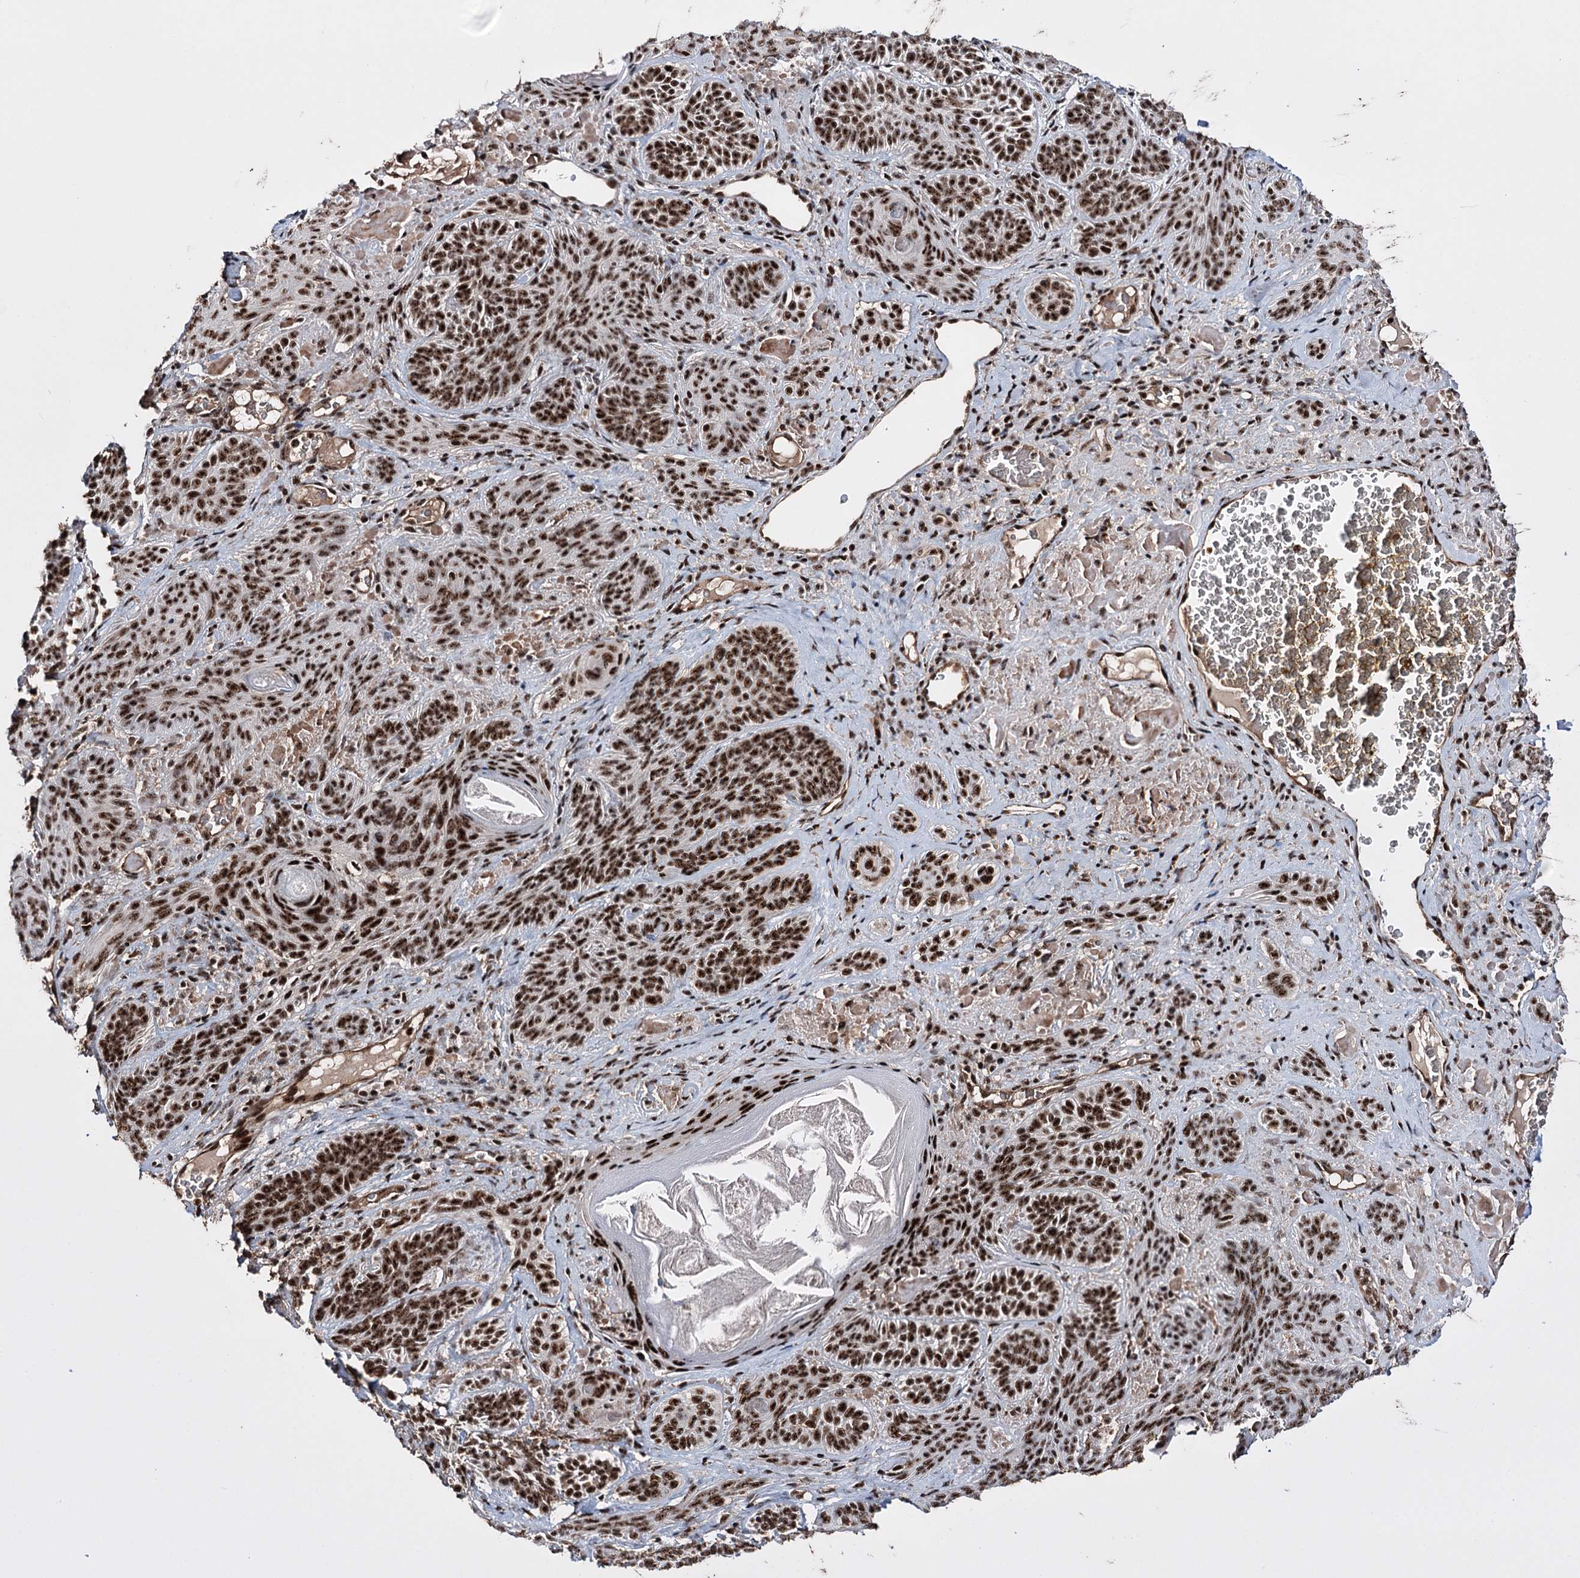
{"staining": {"intensity": "strong", "quantity": ">75%", "location": "nuclear"}, "tissue": "skin cancer", "cell_type": "Tumor cells", "image_type": "cancer", "snomed": [{"axis": "morphology", "description": "Basal cell carcinoma"}, {"axis": "topography", "description": "Skin"}], "caption": "Brown immunohistochemical staining in human basal cell carcinoma (skin) demonstrates strong nuclear positivity in approximately >75% of tumor cells. Using DAB (3,3'-diaminobenzidine) (brown) and hematoxylin (blue) stains, captured at high magnification using brightfield microscopy.", "gene": "PRPF40A", "patient": {"sex": "male", "age": 85}}